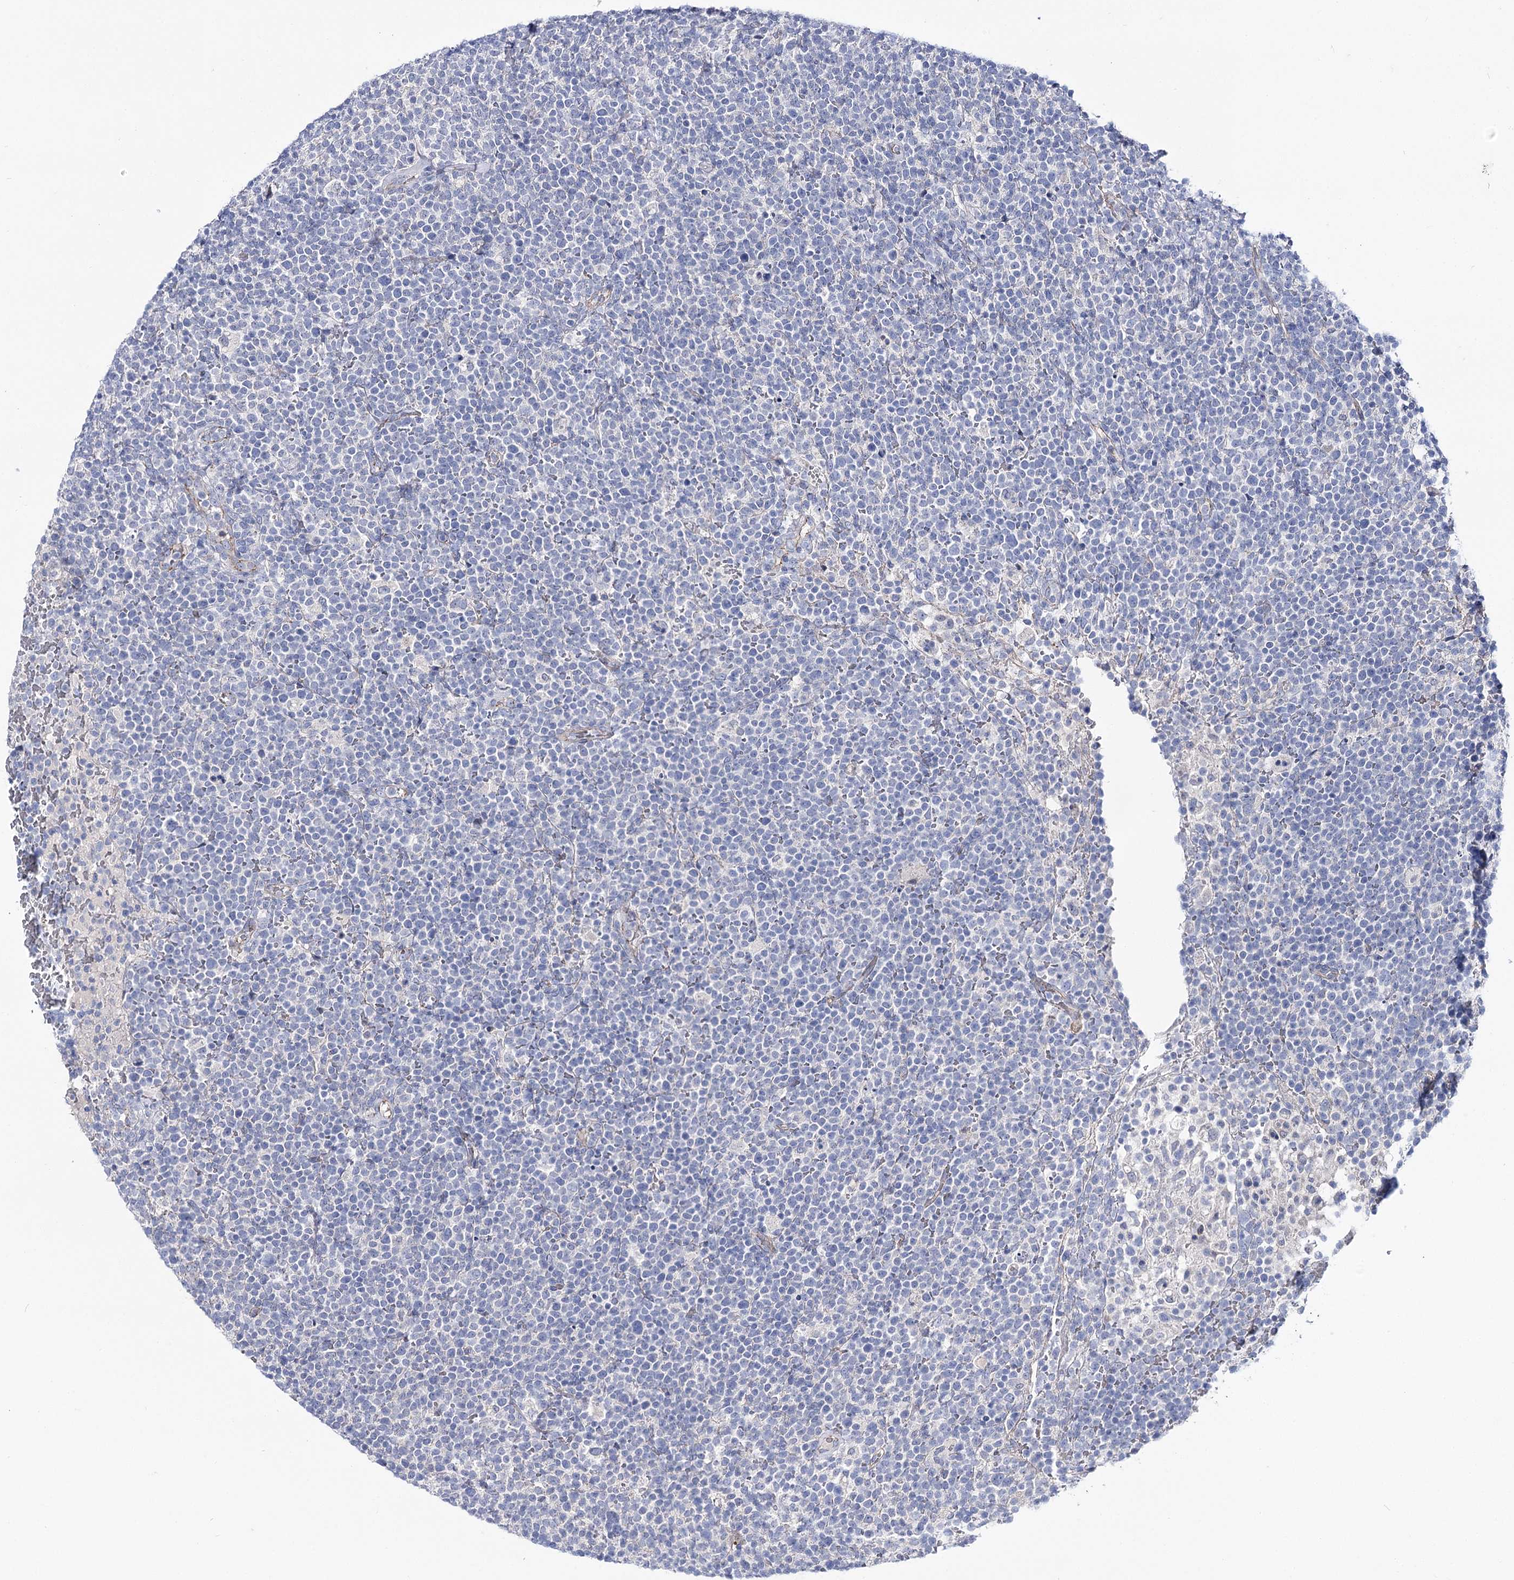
{"staining": {"intensity": "negative", "quantity": "none", "location": "none"}, "tissue": "lymphoma", "cell_type": "Tumor cells", "image_type": "cancer", "snomed": [{"axis": "morphology", "description": "Malignant lymphoma, non-Hodgkin's type, High grade"}, {"axis": "topography", "description": "Lymph node"}], "caption": "IHC micrograph of human lymphoma stained for a protein (brown), which reveals no expression in tumor cells.", "gene": "NRAP", "patient": {"sex": "male", "age": 61}}